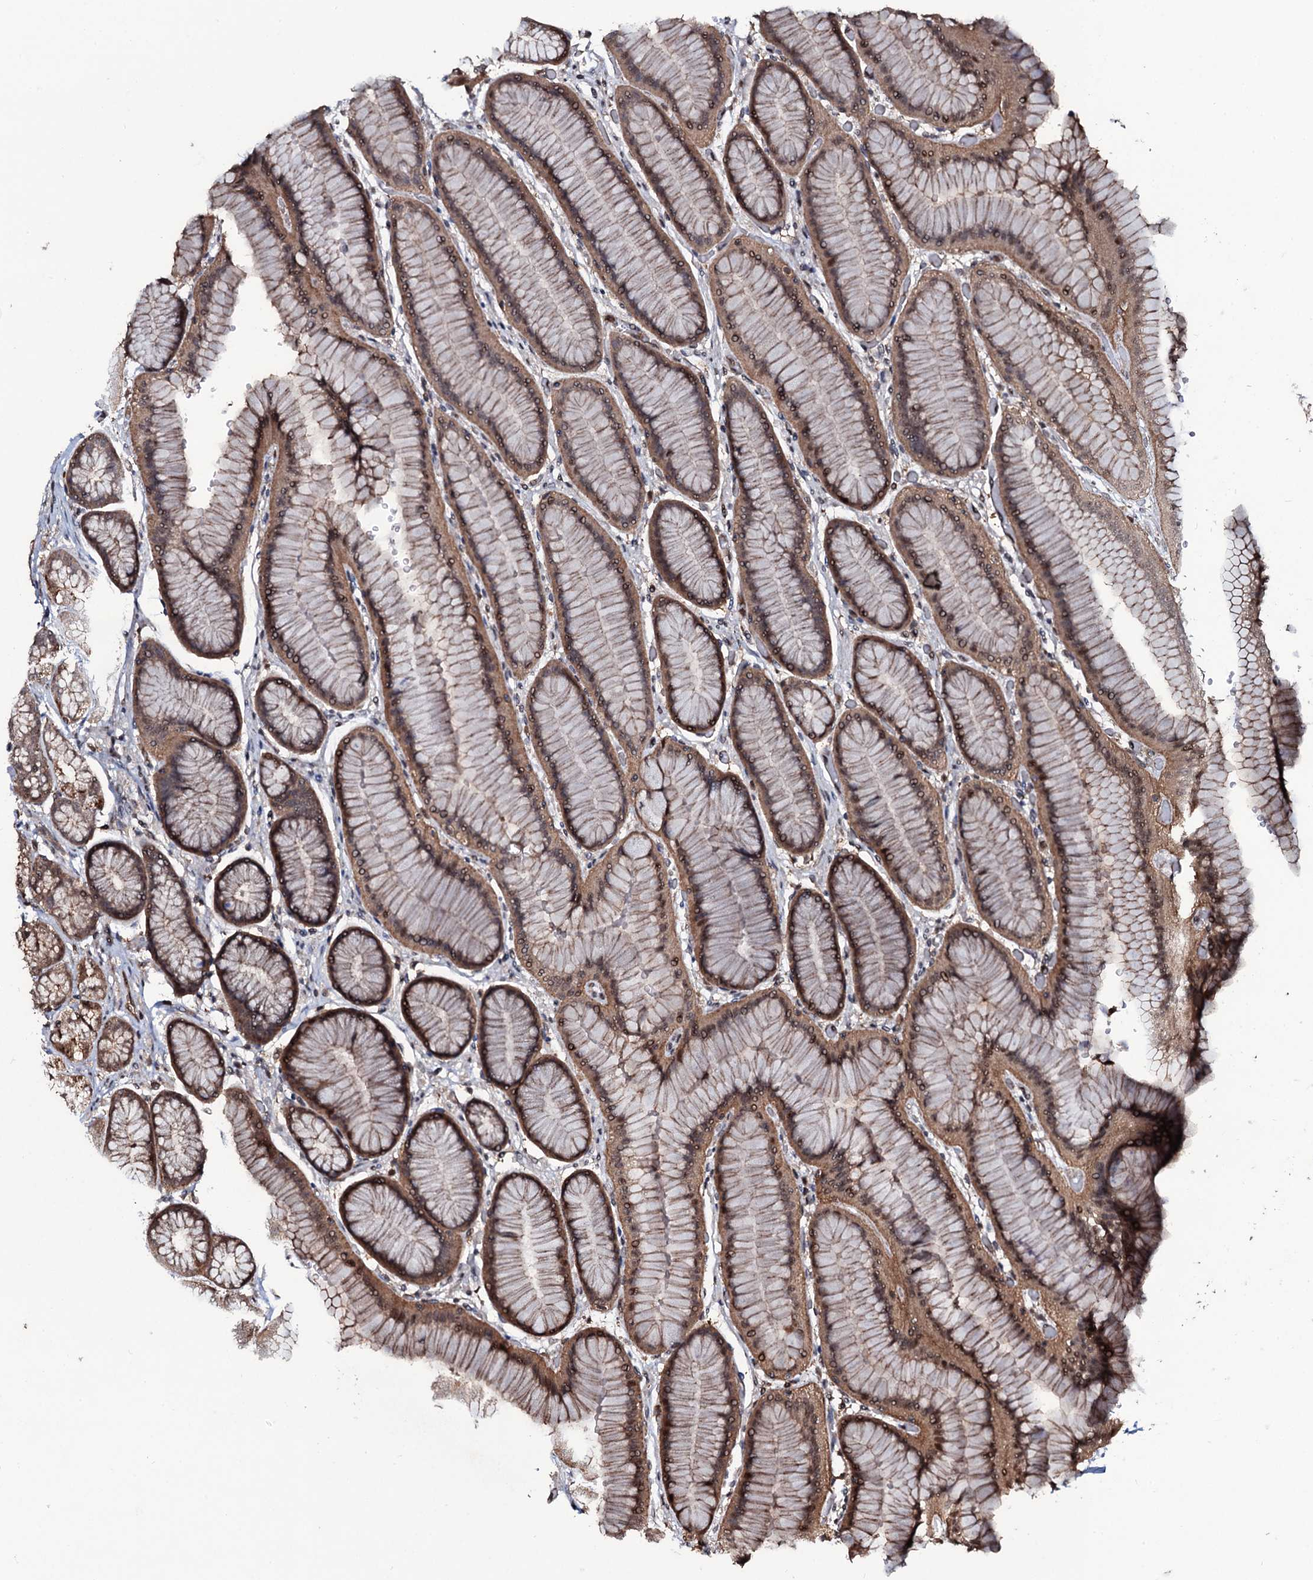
{"staining": {"intensity": "moderate", "quantity": ">75%", "location": "cytoplasmic/membranous,nuclear"}, "tissue": "stomach", "cell_type": "Glandular cells", "image_type": "normal", "snomed": [{"axis": "morphology", "description": "Normal tissue, NOS"}, {"axis": "morphology", "description": "Adenocarcinoma, NOS"}, {"axis": "morphology", "description": "Adenocarcinoma, High grade"}, {"axis": "topography", "description": "Stomach, upper"}, {"axis": "topography", "description": "Stomach"}], "caption": "A high-resolution histopathology image shows IHC staining of normal stomach, which reveals moderate cytoplasmic/membranous,nuclear expression in approximately >75% of glandular cells.", "gene": "COG6", "patient": {"sex": "female", "age": 65}}